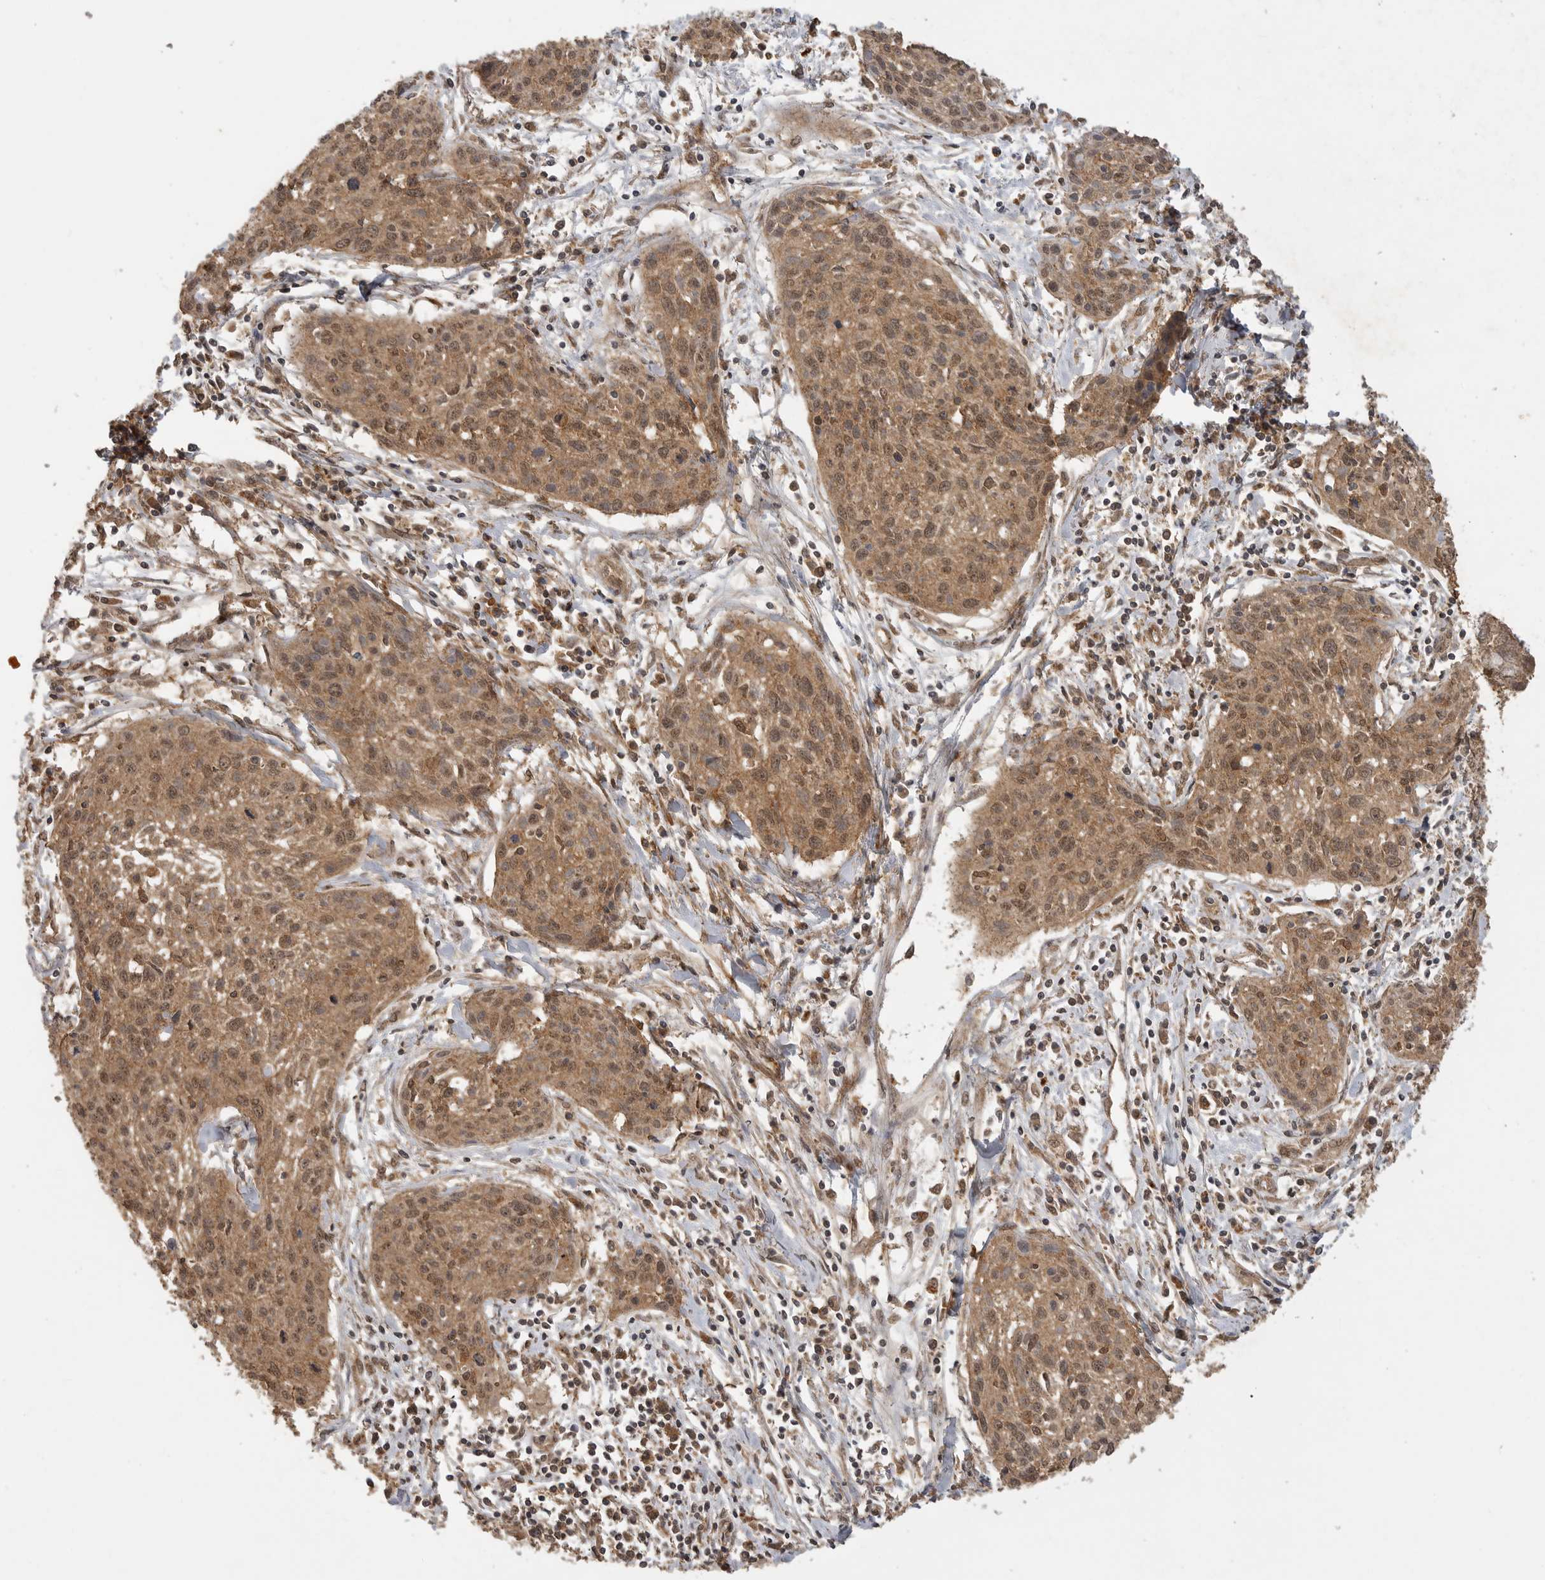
{"staining": {"intensity": "moderate", "quantity": ">75%", "location": "cytoplasmic/membranous,nuclear"}, "tissue": "cervical cancer", "cell_type": "Tumor cells", "image_type": "cancer", "snomed": [{"axis": "morphology", "description": "Squamous cell carcinoma, NOS"}, {"axis": "topography", "description": "Cervix"}], "caption": "Immunohistochemistry micrograph of neoplastic tissue: cervical cancer stained using immunohistochemistry (IHC) reveals medium levels of moderate protein expression localized specifically in the cytoplasmic/membranous and nuclear of tumor cells, appearing as a cytoplasmic/membranous and nuclear brown color.", "gene": "ICOSLG", "patient": {"sex": "female", "age": 51}}